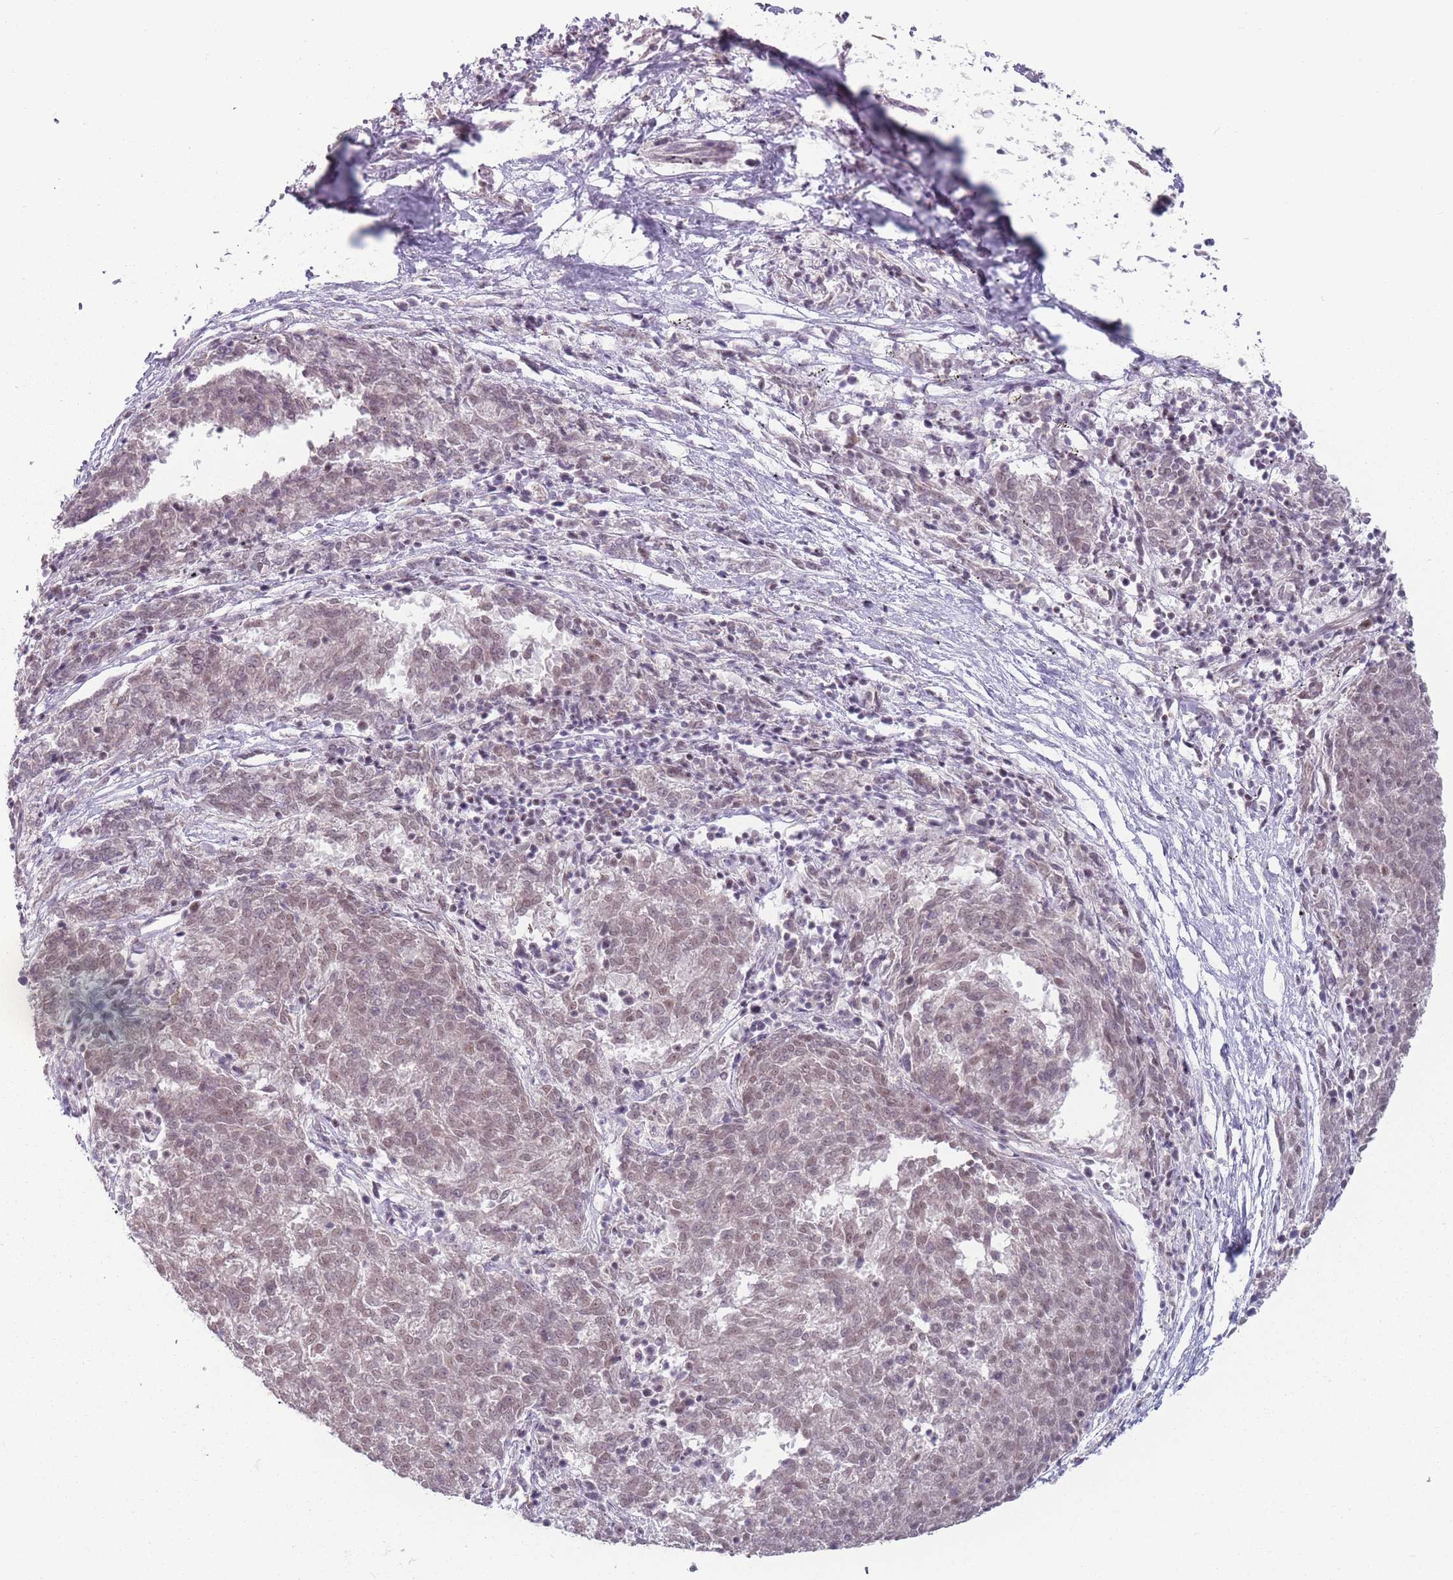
{"staining": {"intensity": "weak", "quantity": ">75%", "location": "nuclear"}, "tissue": "melanoma", "cell_type": "Tumor cells", "image_type": "cancer", "snomed": [{"axis": "morphology", "description": "Malignant melanoma, NOS"}, {"axis": "topography", "description": "Skin"}], "caption": "Immunohistochemistry histopathology image of melanoma stained for a protein (brown), which exhibits low levels of weak nuclear positivity in about >75% of tumor cells.", "gene": "SH3BGRL2", "patient": {"sex": "female", "age": 72}}